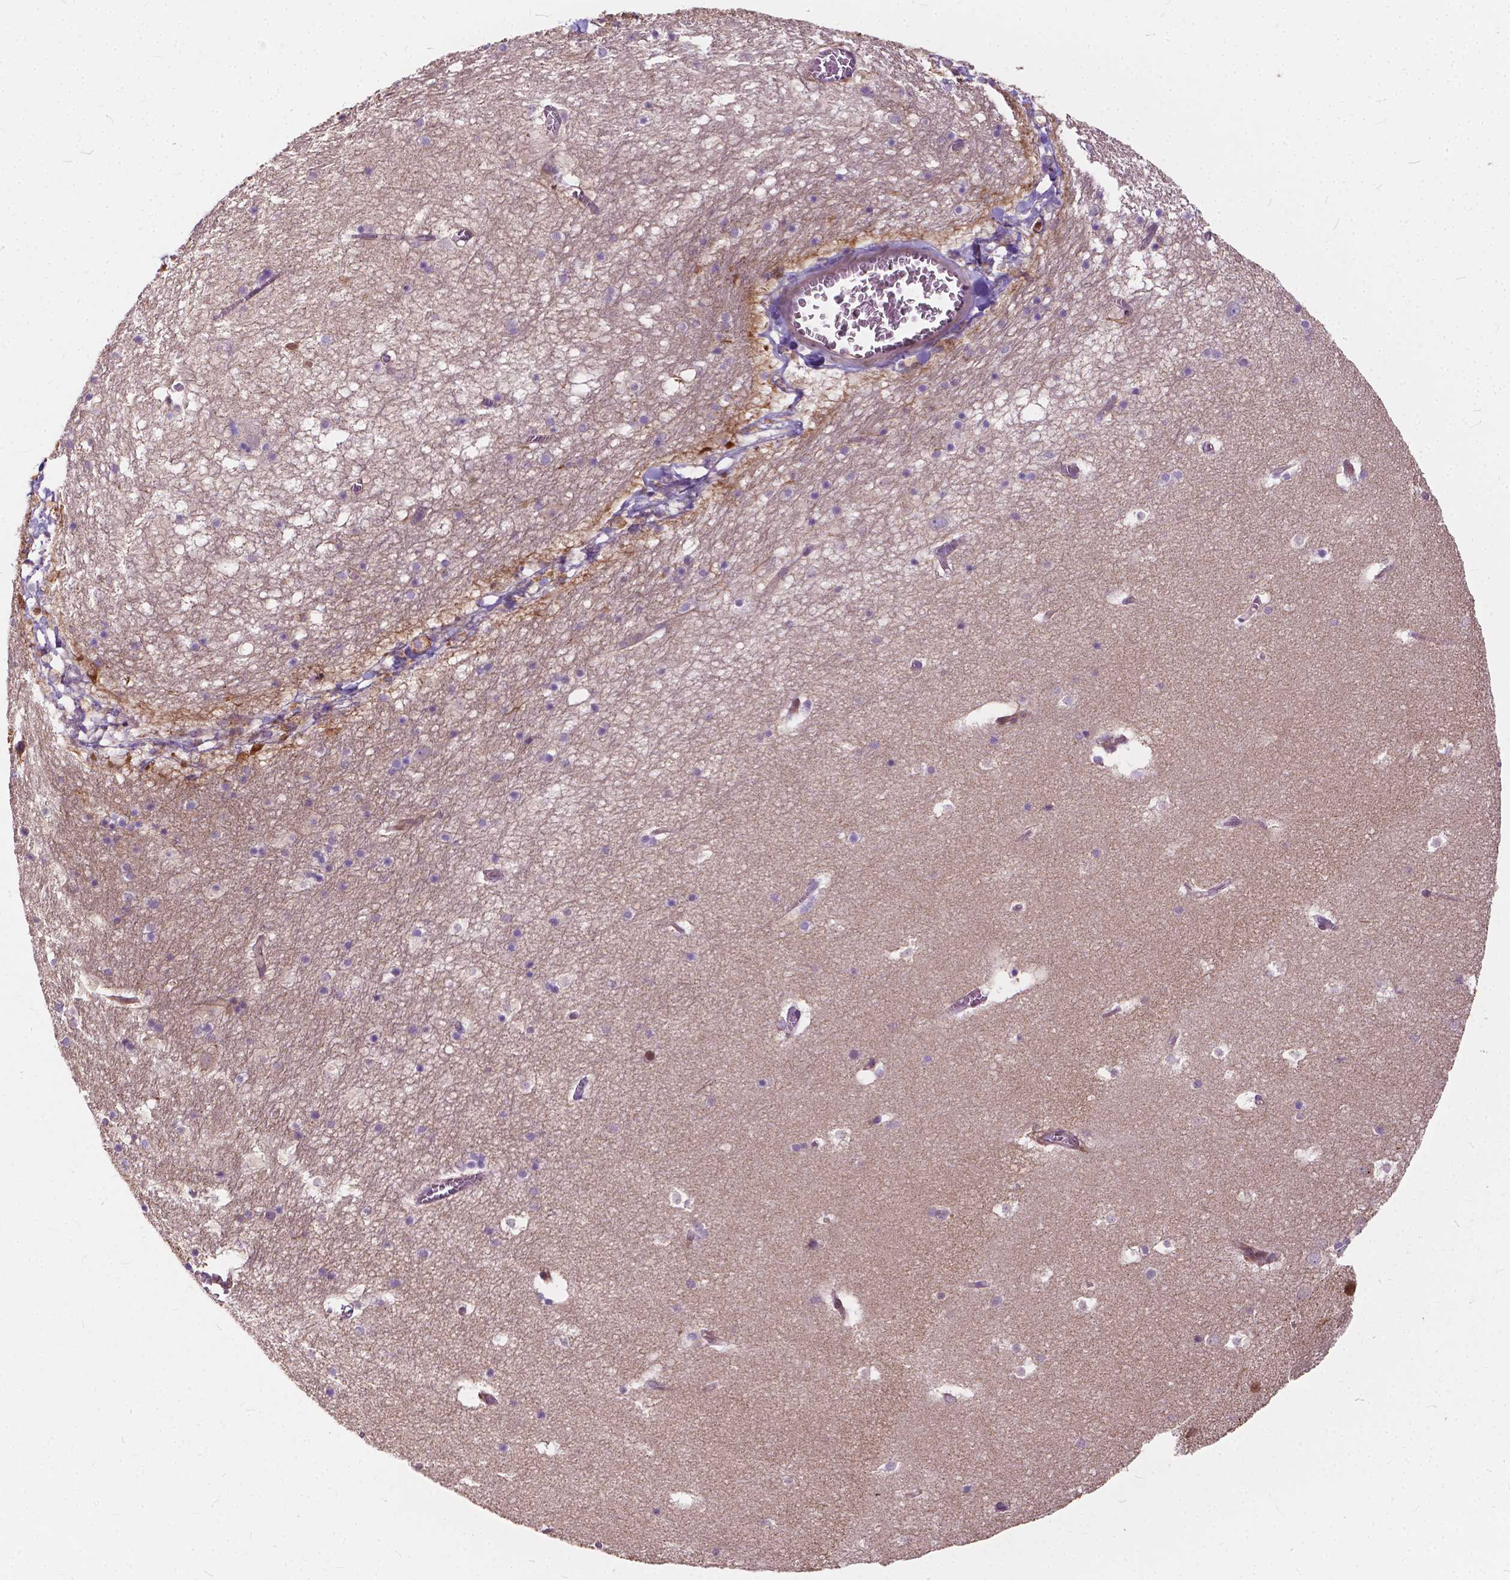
{"staining": {"intensity": "negative", "quantity": "none", "location": "none"}, "tissue": "hippocampus", "cell_type": "Glial cells", "image_type": "normal", "snomed": [{"axis": "morphology", "description": "Normal tissue, NOS"}, {"axis": "topography", "description": "Hippocampus"}], "caption": "A high-resolution photomicrograph shows immunohistochemistry staining of benign hippocampus, which displays no significant positivity in glial cells.", "gene": "INPP5E", "patient": {"sex": "male", "age": 45}}